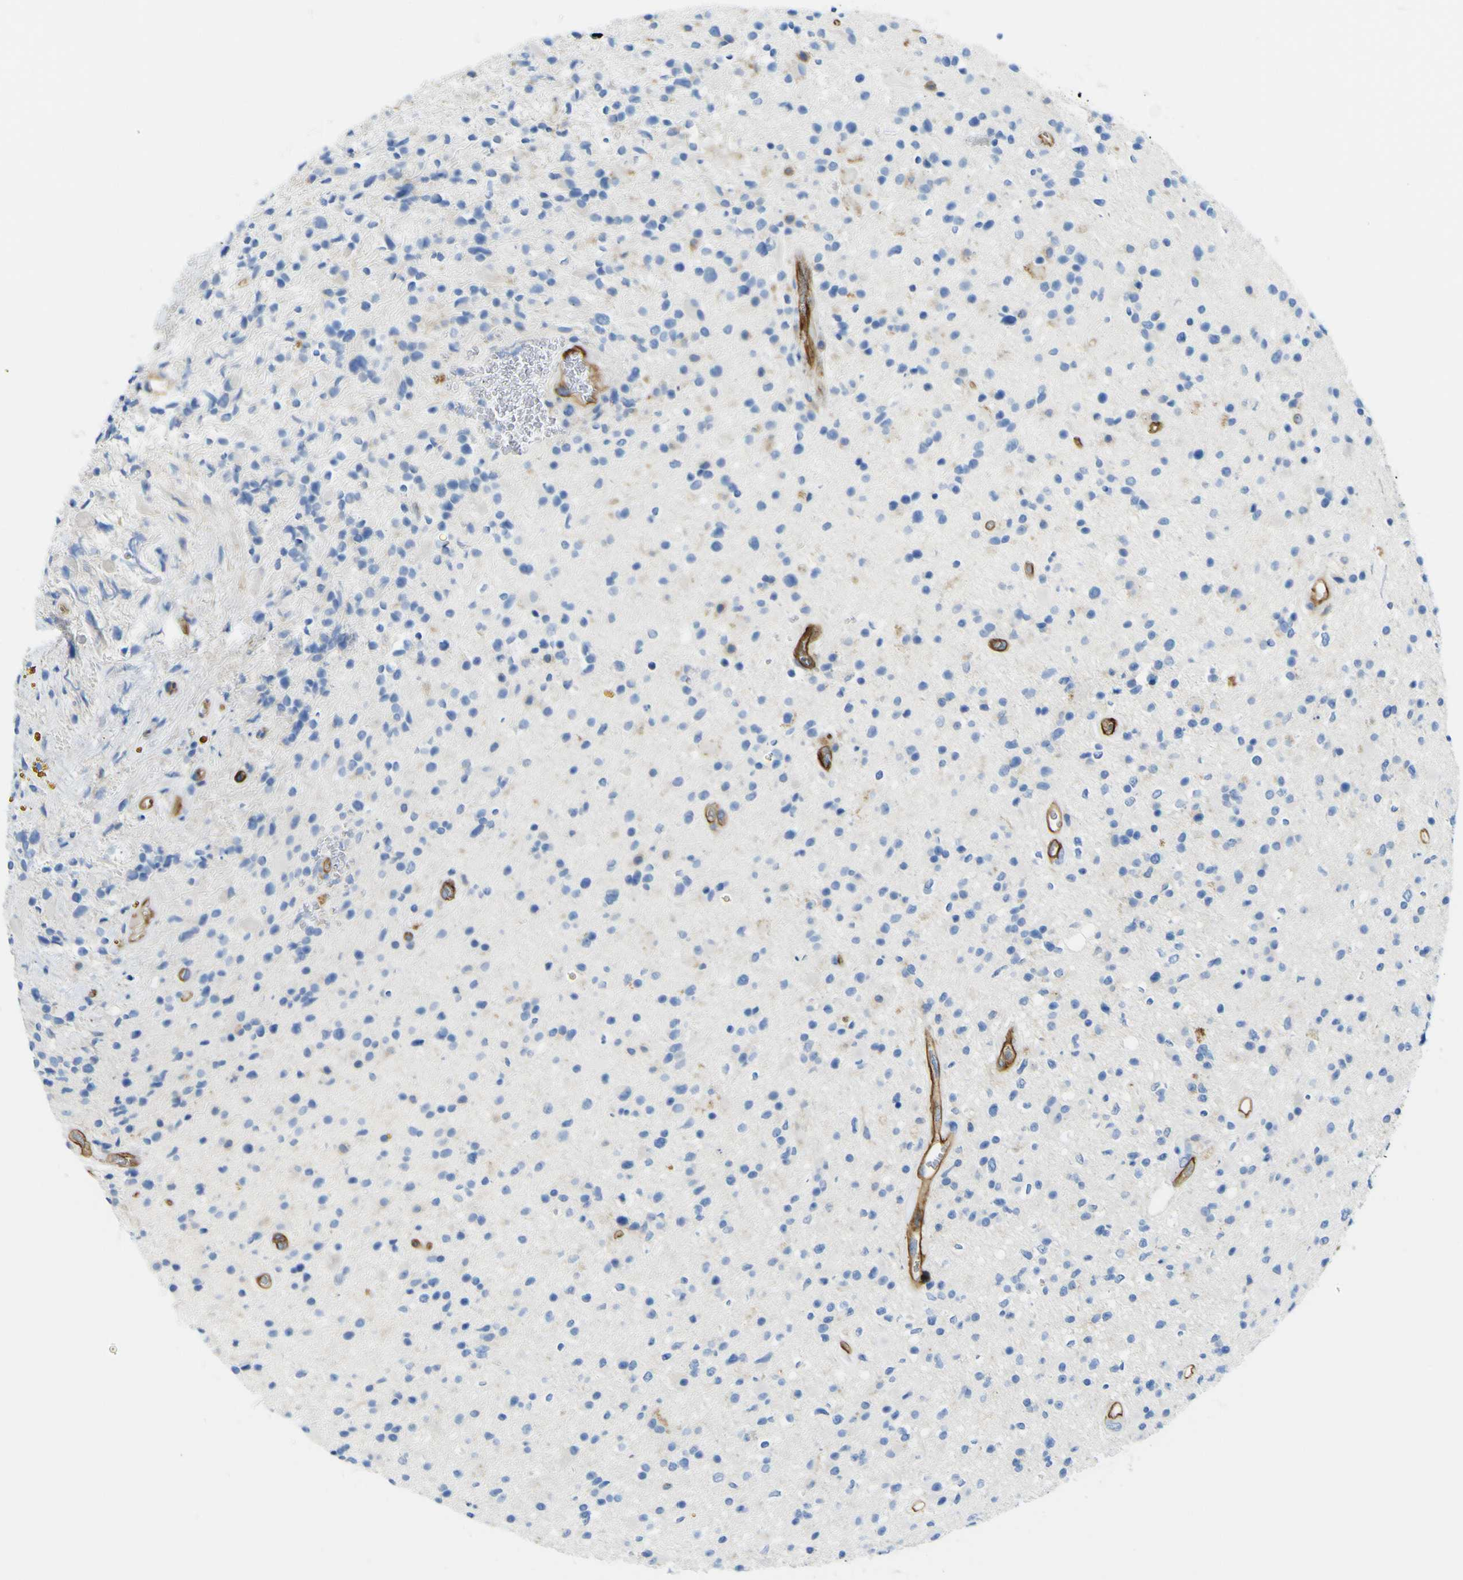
{"staining": {"intensity": "negative", "quantity": "none", "location": "none"}, "tissue": "glioma", "cell_type": "Tumor cells", "image_type": "cancer", "snomed": [{"axis": "morphology", "description": "Glioma, malignant, High grade"}, {"axis": "topography", "description": "Brain"}], "caption": "Immunohistochemistry (IHC) of human high-grade glioma (malignant) demonstrates no staining in tumor cells.", "gene": "CD93", "patient": {"sex": "male", "age": 33}}